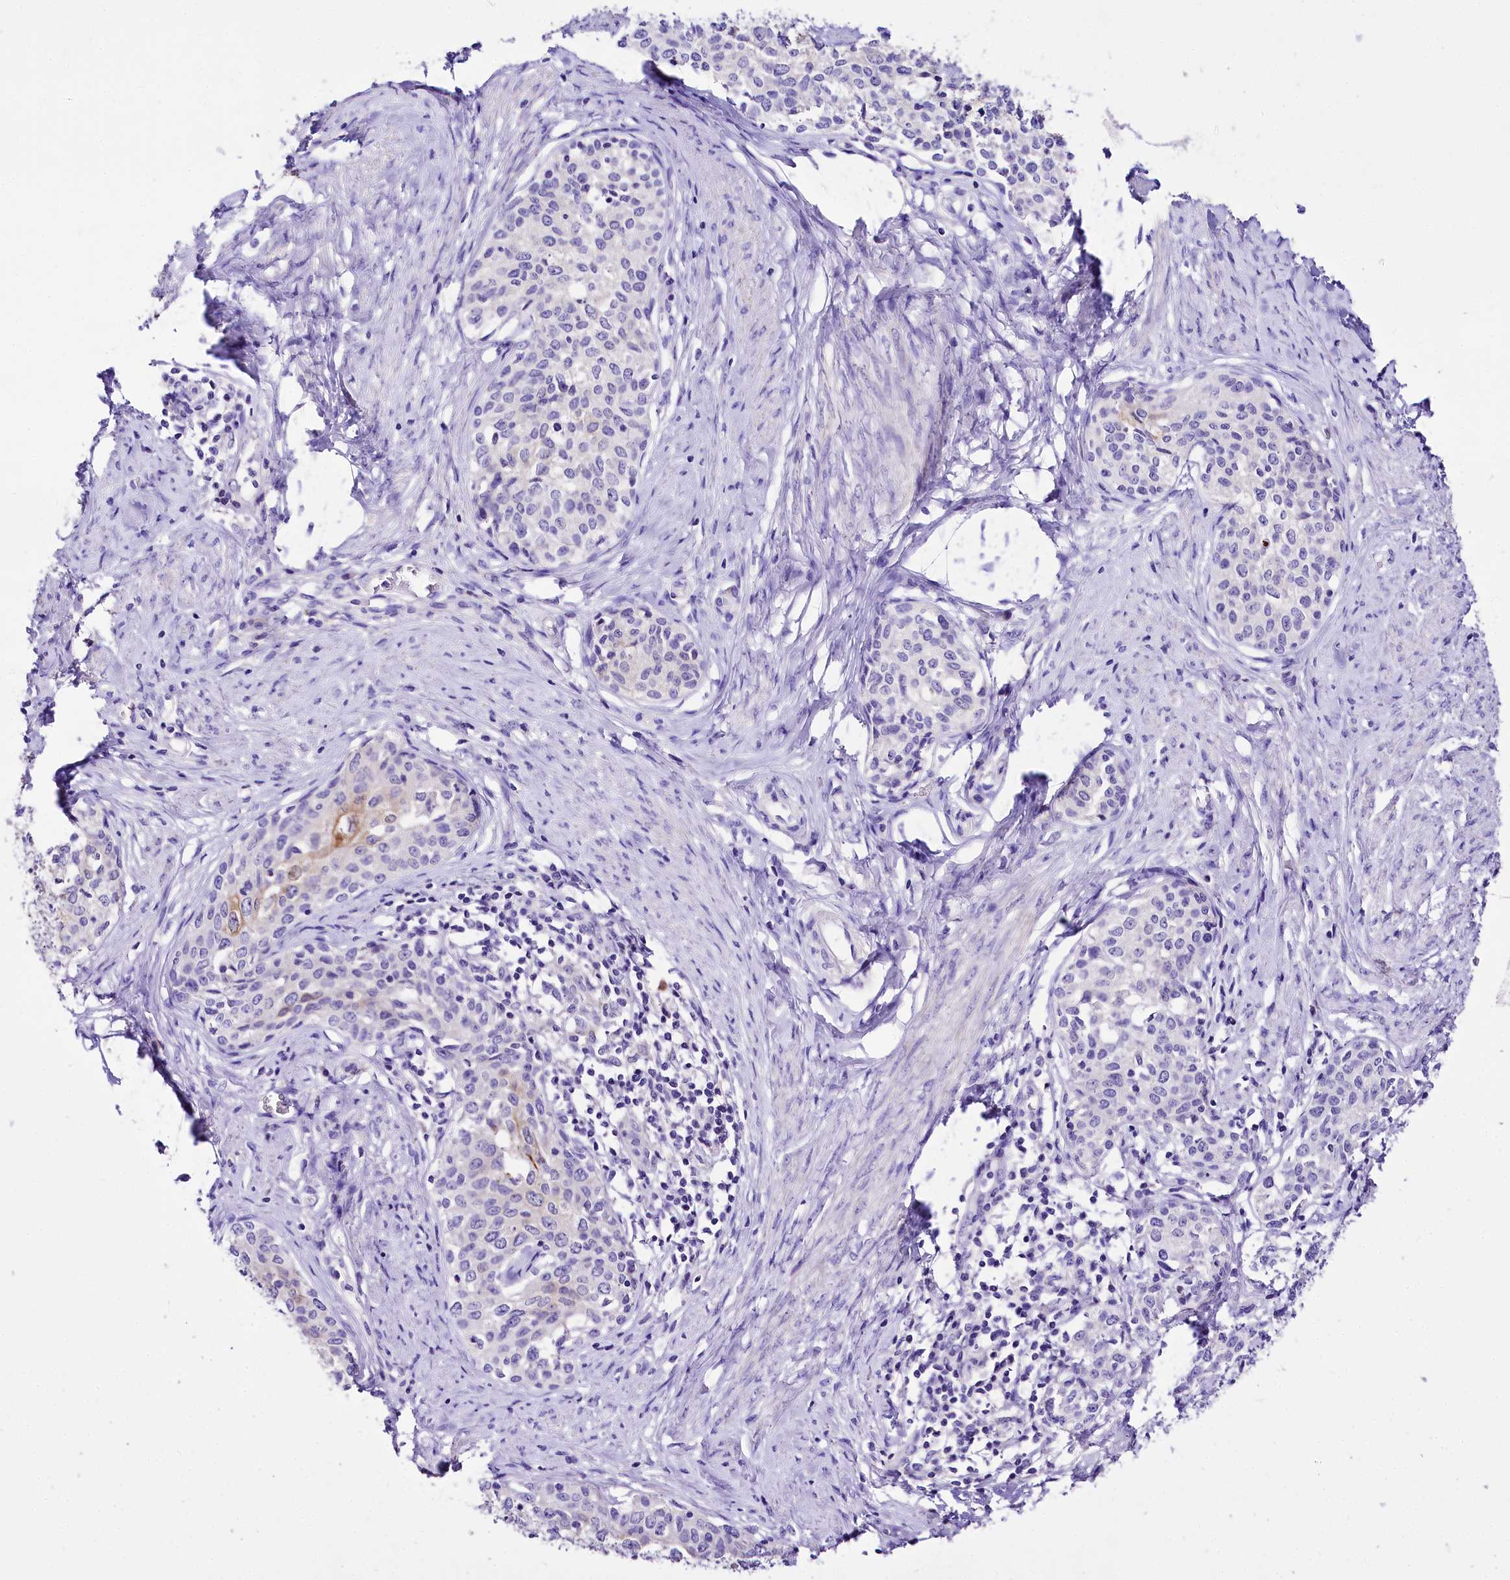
{"staining": {"intensity": "negative", "quantity": "none", "location": "none"}, "tissue": "cervical cancer", "cell_type": "Tumor cells", "image_type": "cancer", "snomed": [{"axis": "morphology", "description": "Squamous cell carcinoma, NOS"}, {"axis": "morphology", "description": "Adenocarcinoma, NOS"}, {"axis": "topography", "description": "Cervix"}], "caption": "There is no significant staining in tumor cells of cervical cancer (adenocarcinoma). (IHC, brightfield microscopy, high magnification).", "gene": "A2ML1", "patient": {"sex": "female", "age": 52}}